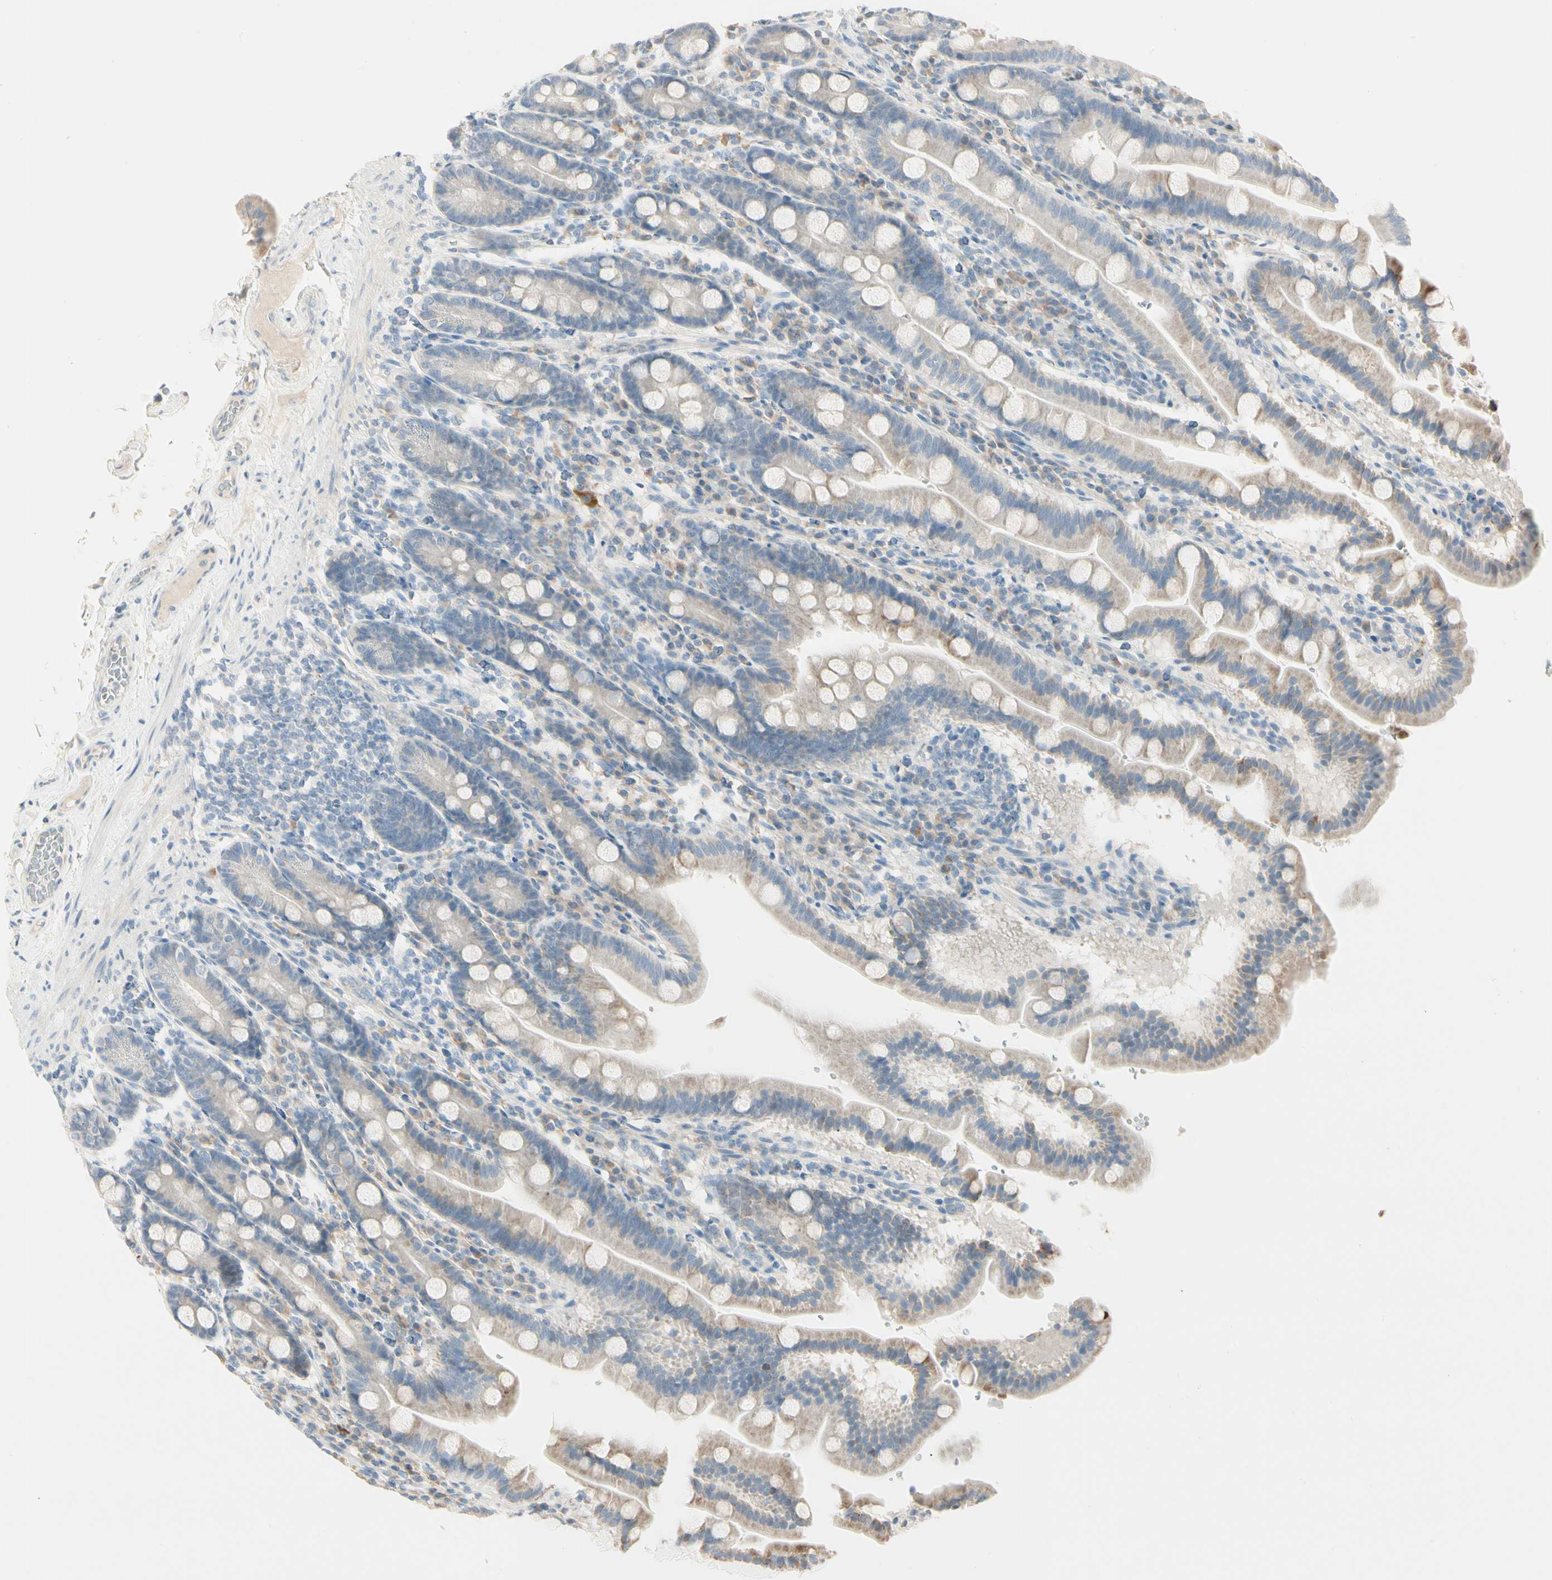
{"staining": {"intensity": "weak", "quantity": "25%-75%", "location": "cytoplasmic/membranous"}, "tissue": "duodenum", "cell_type": "Glandular cells", "image_type": "normal", "snomed": [{"axis": "morphology", "description": "Normal tissue, NOS"}, {"axis": "topography", "description": "Duodenum"}], "caption": "Weak cytoplasmic/membranous protein expression is seen in approximately 25%-75% of glandular cells in duodenum.", "gene": "ALDH18A1", "patient": {"sex": "male", "age": 50}}